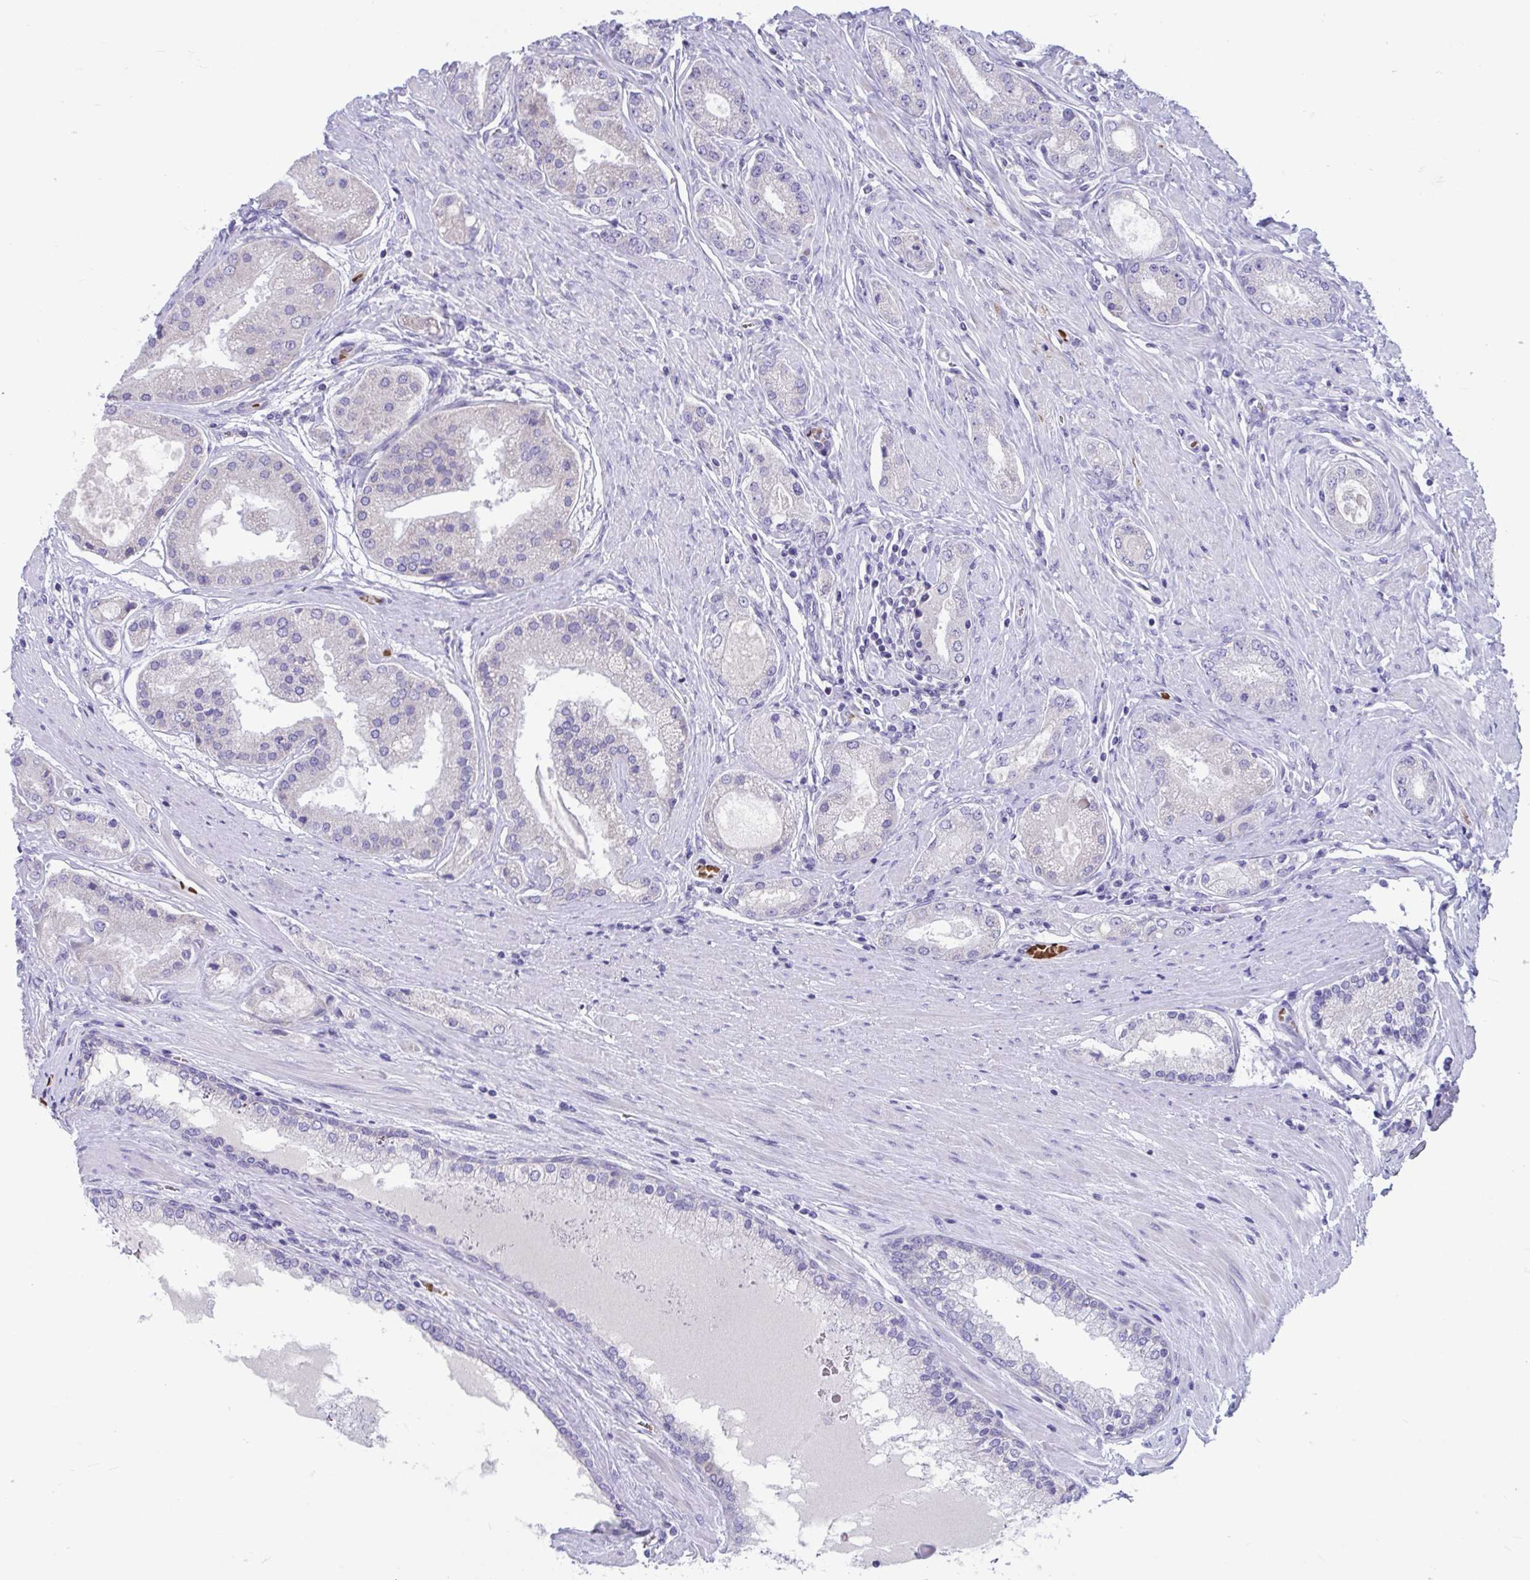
{"staining": {"intensity": "negative", "quantity": "none", "location": "none"}, "tissue": "prostate cancer", "cell_type": "Tumor cells", "image_type": "cancer", "snomed": [{"axis": "morphology", "description": "Adenocarcinoma, High grade"}, {"axis": "topography", "description": "Prostate"}], "caption": "This is a image of immunohistochemistry staining of prostate adenocarcinoma (high-grade), which shows no positivity in tumor cells. The staining was performed using DAB to visualize the protein expression in brown, while the nuclei were stained in blue with hematoxylin (Magnification: 20x).", "gene": "TTC30B", "patient": {"sex": "male", "age": 67}}